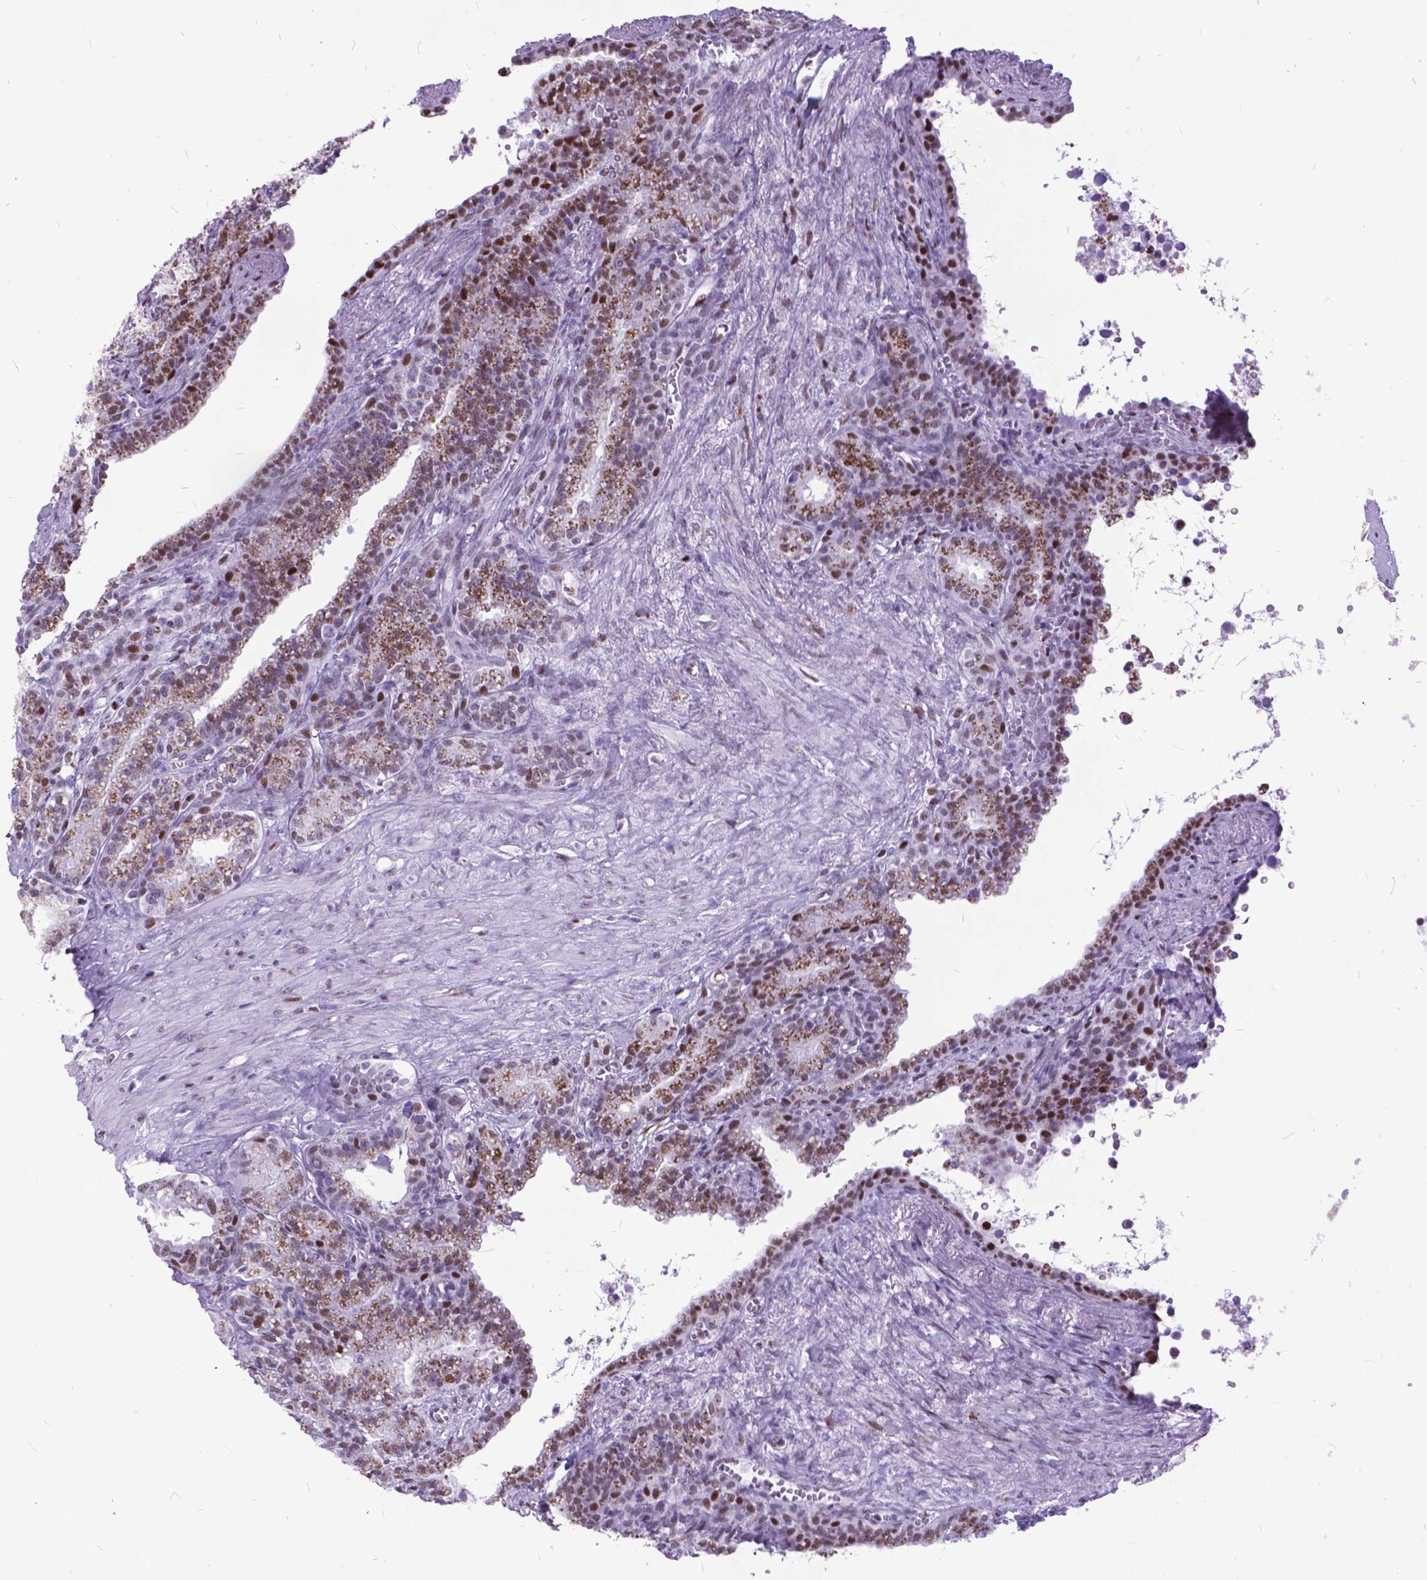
{"staining": {"intensity": "moderate", "quantity": "25%-75%", "location": "cytoplasmic/membranous,nuclear"}, "tissue": "seminal vesicle", "cell_type": "Glandular cells", "image_type": "normal", "snomed": [{"axis": "morphology", "description": "Normal tissue, NOS"}, {"axis": "morphology", "description": "Urothelial carcinoma, NOS"}, {"axis": "topography", "description": "Urinary bladder"}, {"axis": "topography", "description": "Seminal veicle"}], "caption": "The immunohistochemical stain labels moderate cytoplasmic/membranous,nuclear positivity in glandular cells of benign seminal vesicle. (DAB (3,3'-diaminobenzidine) = brown stain, brightfield microscopy at high magnification).", "gene": "POLE4", "patient": {"sex": "male", "age": 76}}